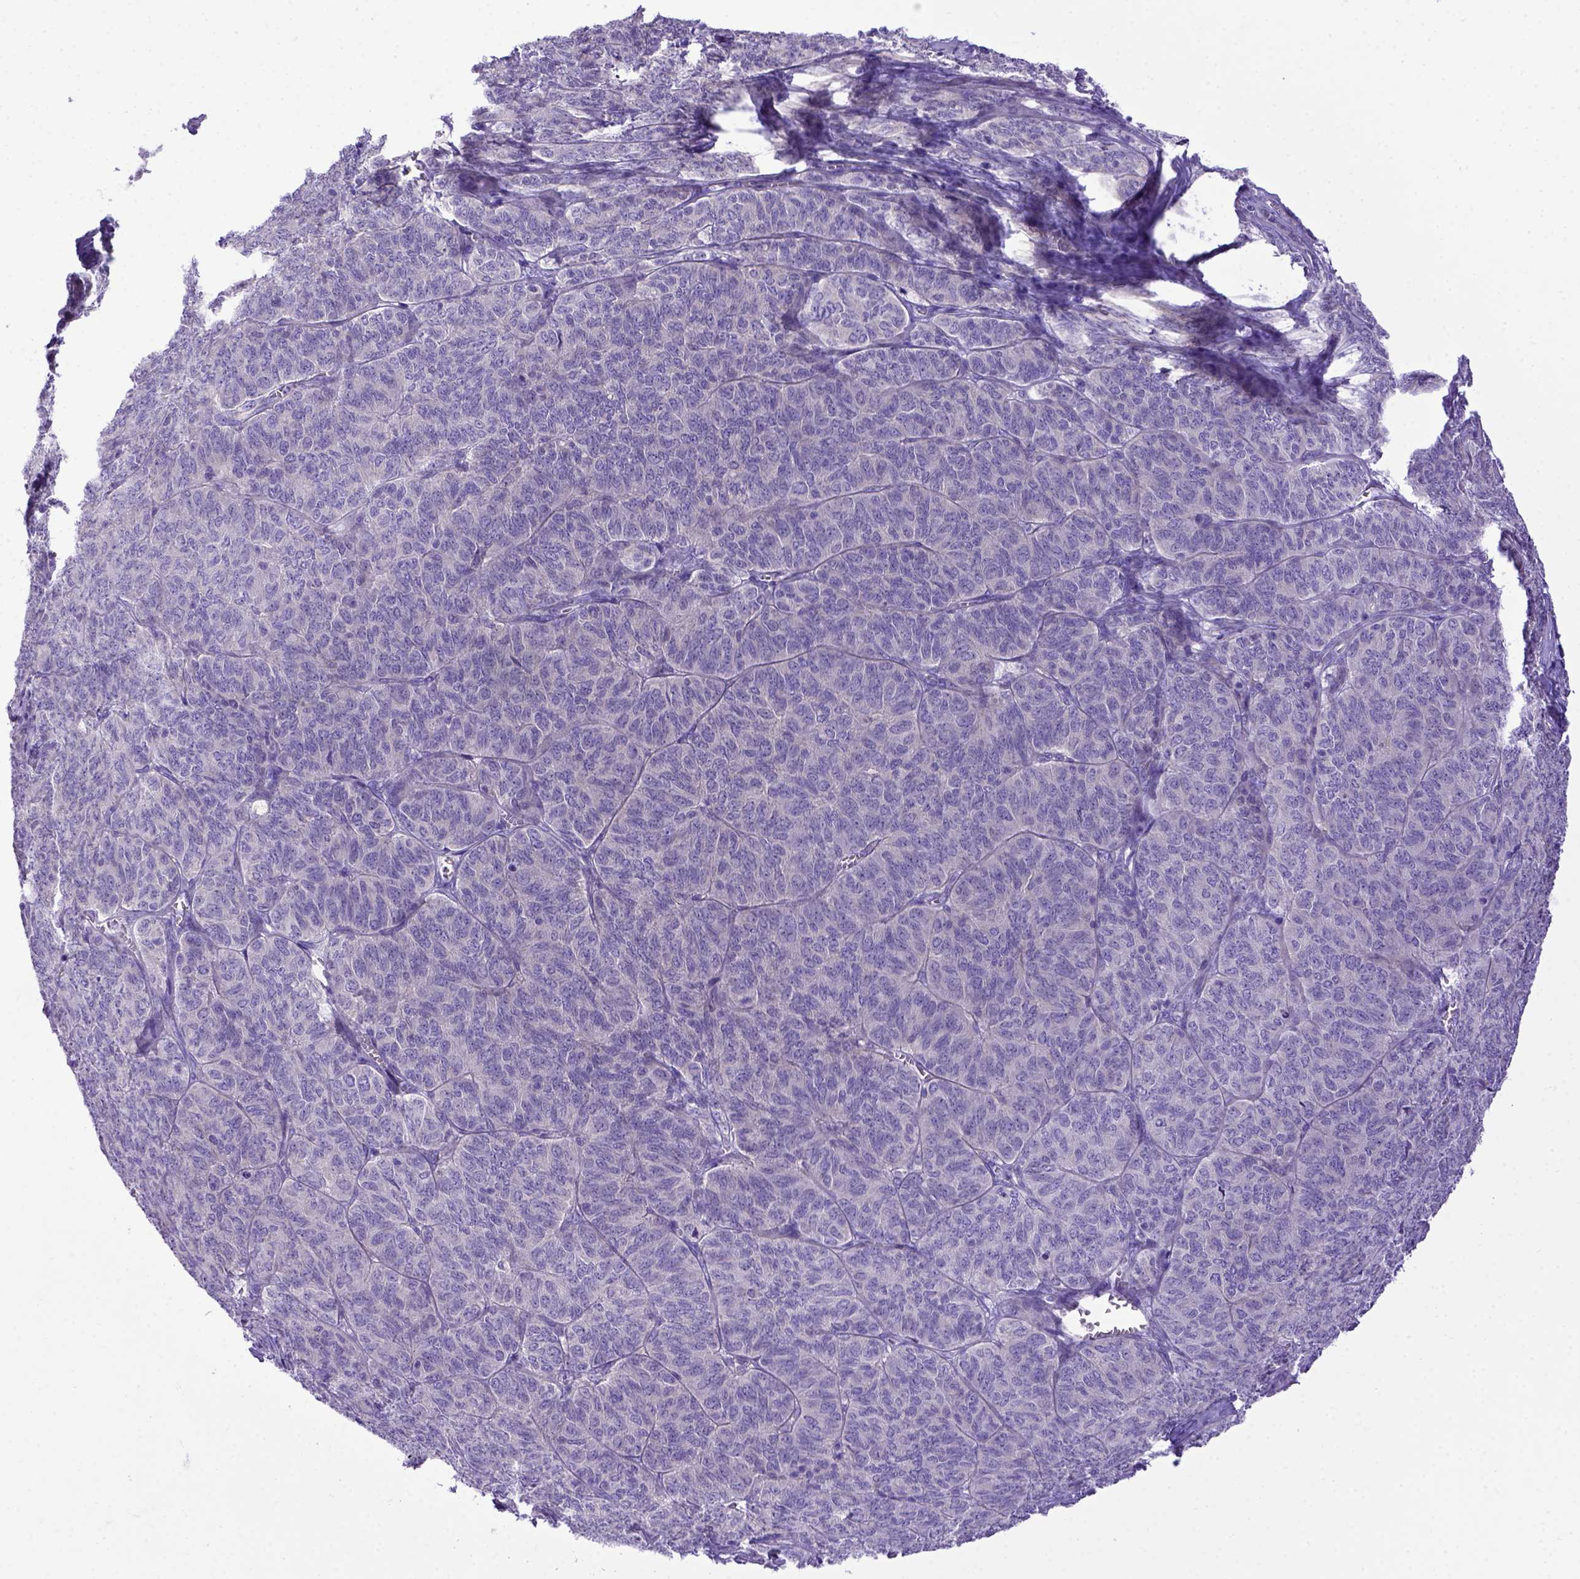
{"staining": {"intensity": "negative", "quantity": "none", "location": "none"}, "tissue": "ovarian cancer", "cell_type": "Tumor cells", "image_type": "cancer", "snomed": [{"axis": "morphology", "description": "Carcinoma, endometroid"}, {"axis": "topography", "description": "Ovary"}], "caption": "Immunohistochemical staining of ovarian cancer reveals no significant positivity in tumor cells.", "gene": "ADAM12", "patient": {"sex": "female", "age": 80}}